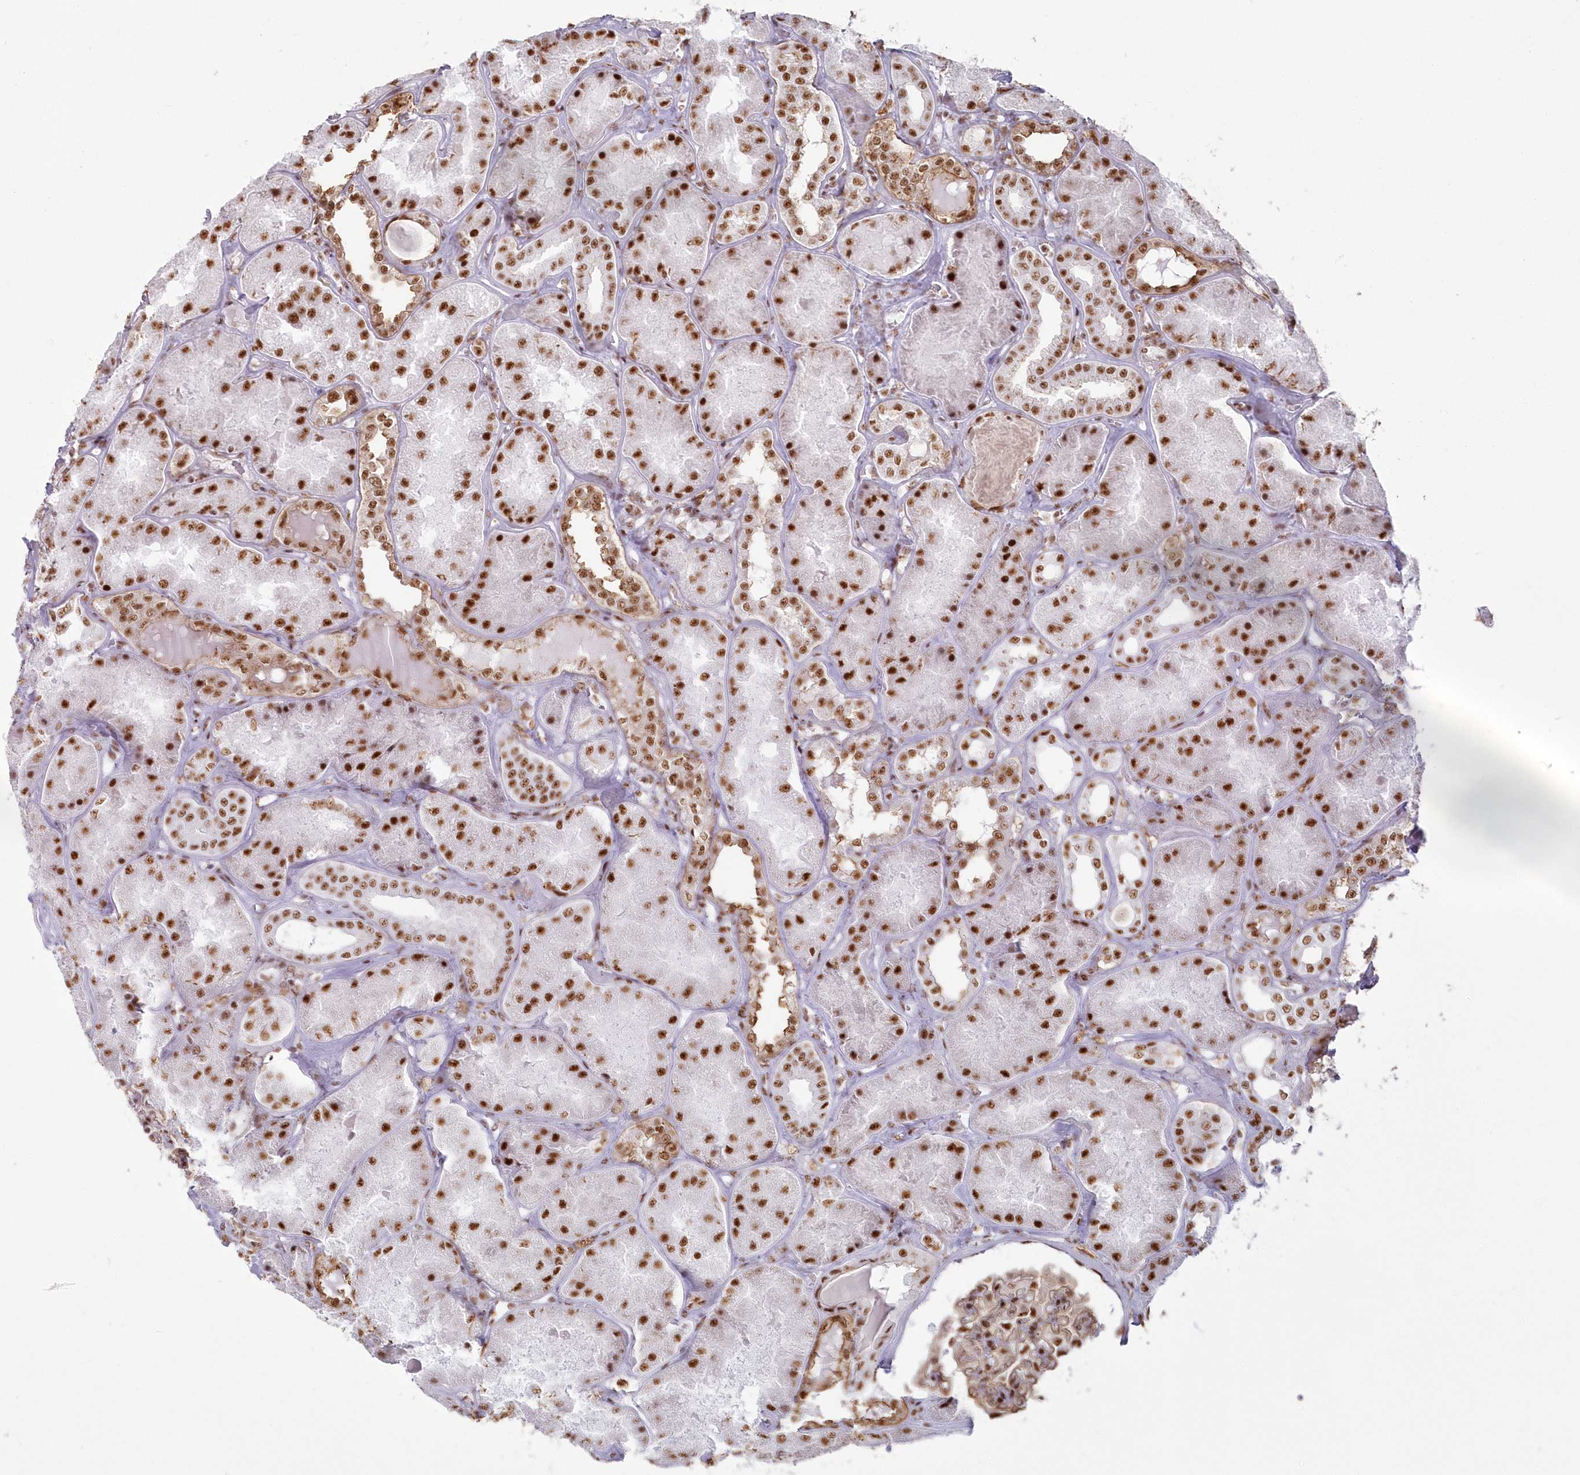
{"staining": {"intensity": "moderate", "quantity": ">75%", "location": "nuclear"}, "tissue": "kidney", "cell_type": "Cells in glomeruli", "image_type": "normal", "snomed": [{"axis": "morphology", "description": "Normal tissue, NOS"}, {"axis": "topography", "description": "Kidney"}], "caption": "An image of kidney stained for a protein shows moderate nuclear brown staining in cells in glomeruli. (DAB (3,3'-diaminobenzidine) = brown stain, brightfield microscopy at high magnification).", "gene": "DDX46", "patient": {"sex": "female", "age": 56}}